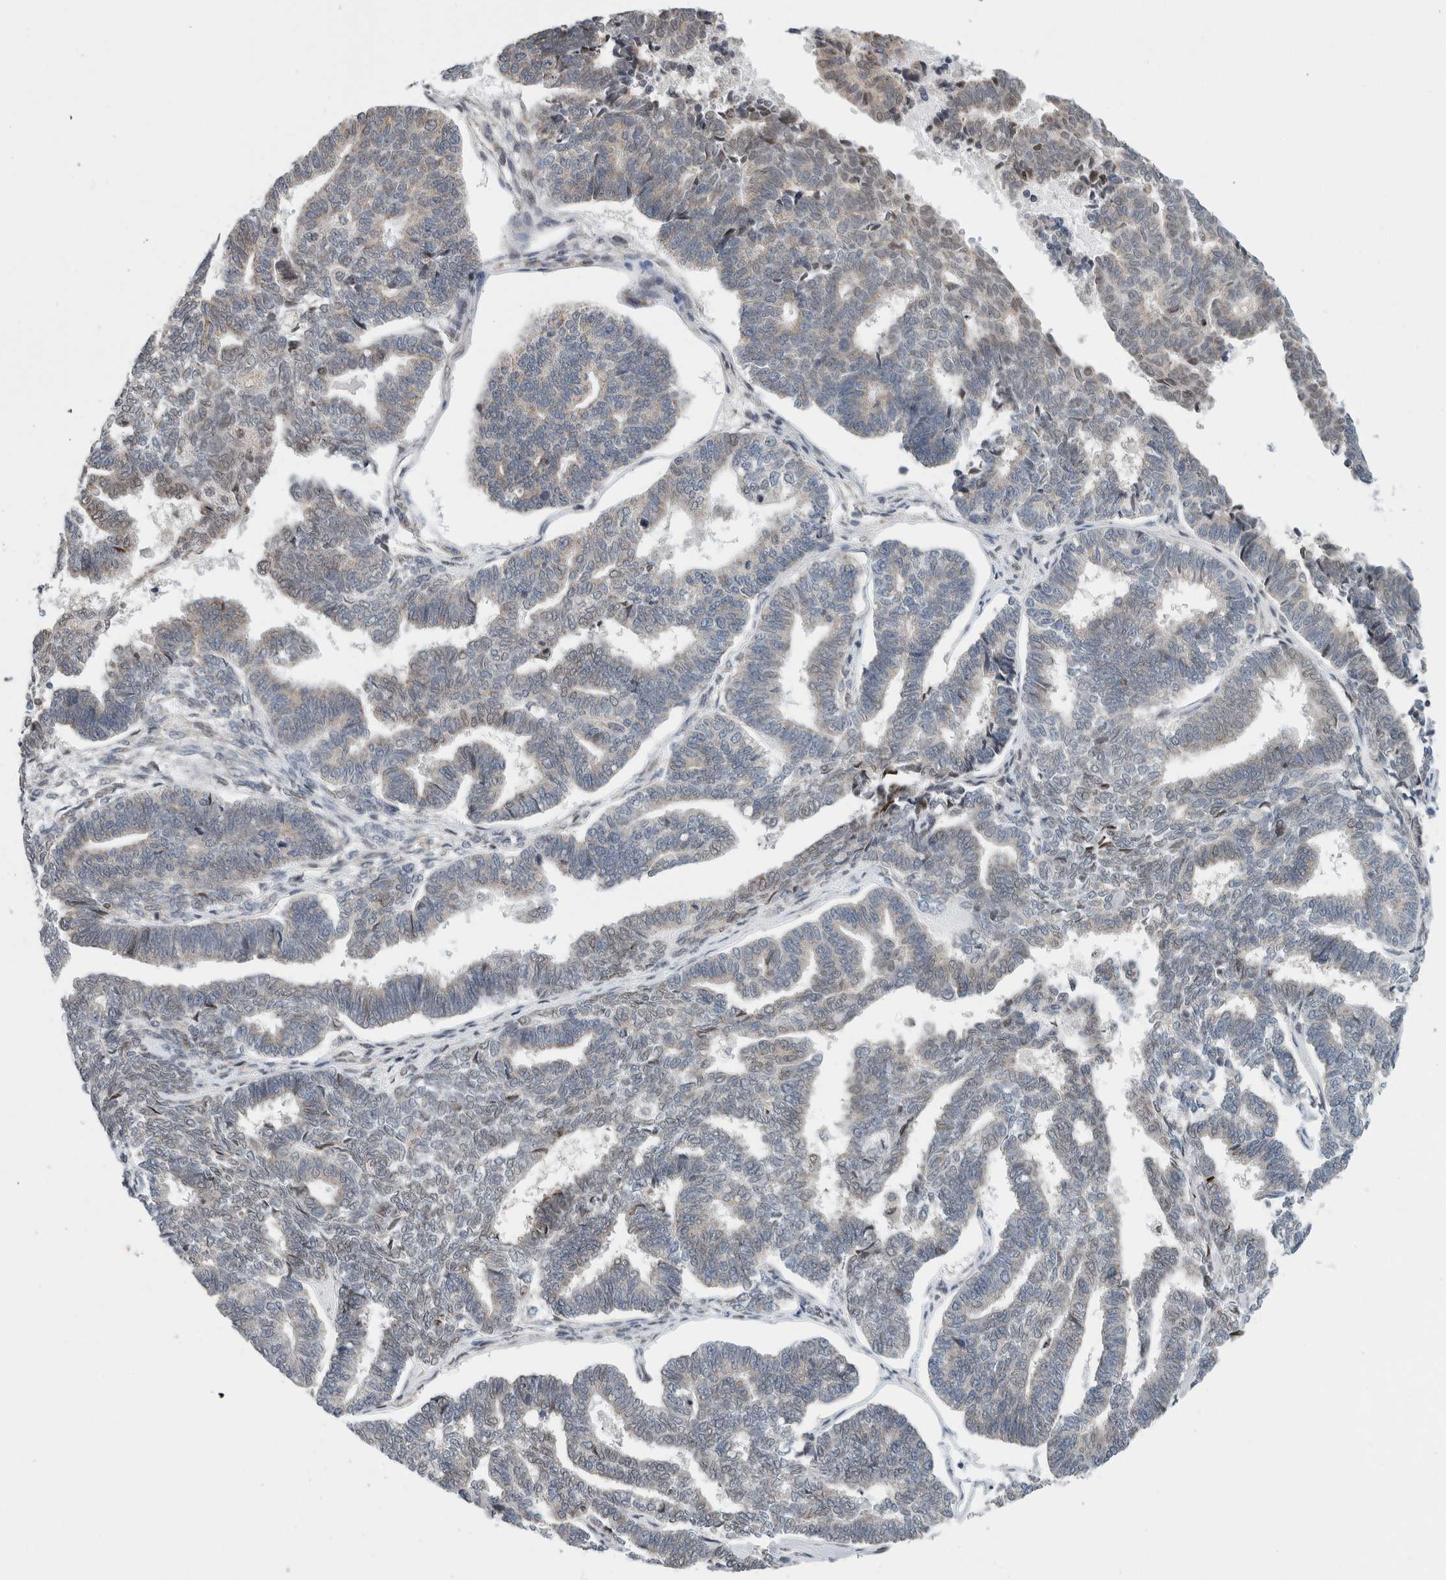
{"staining": {"intensity": "weak", "quantity": "<25%", "location": "cytoplasmic/membranous,nuclear"}, "tissue": "endometrial cancer", "cell_type": "Tumor cells", "image_type": "cancer", "snomed": [{"axis": "morphology", "description": "Adenocarcinoma, NOS"}, {"axis": "topography", "description": "Endometrium"}], "caption": "A high-resolution histopathology image shows IHC staining of adenocarcinoma (endometrial), which displays no significant staining in tumor cells.", "gene": "NEUROD1", "patient": {"sex": "female", "age": 70}}